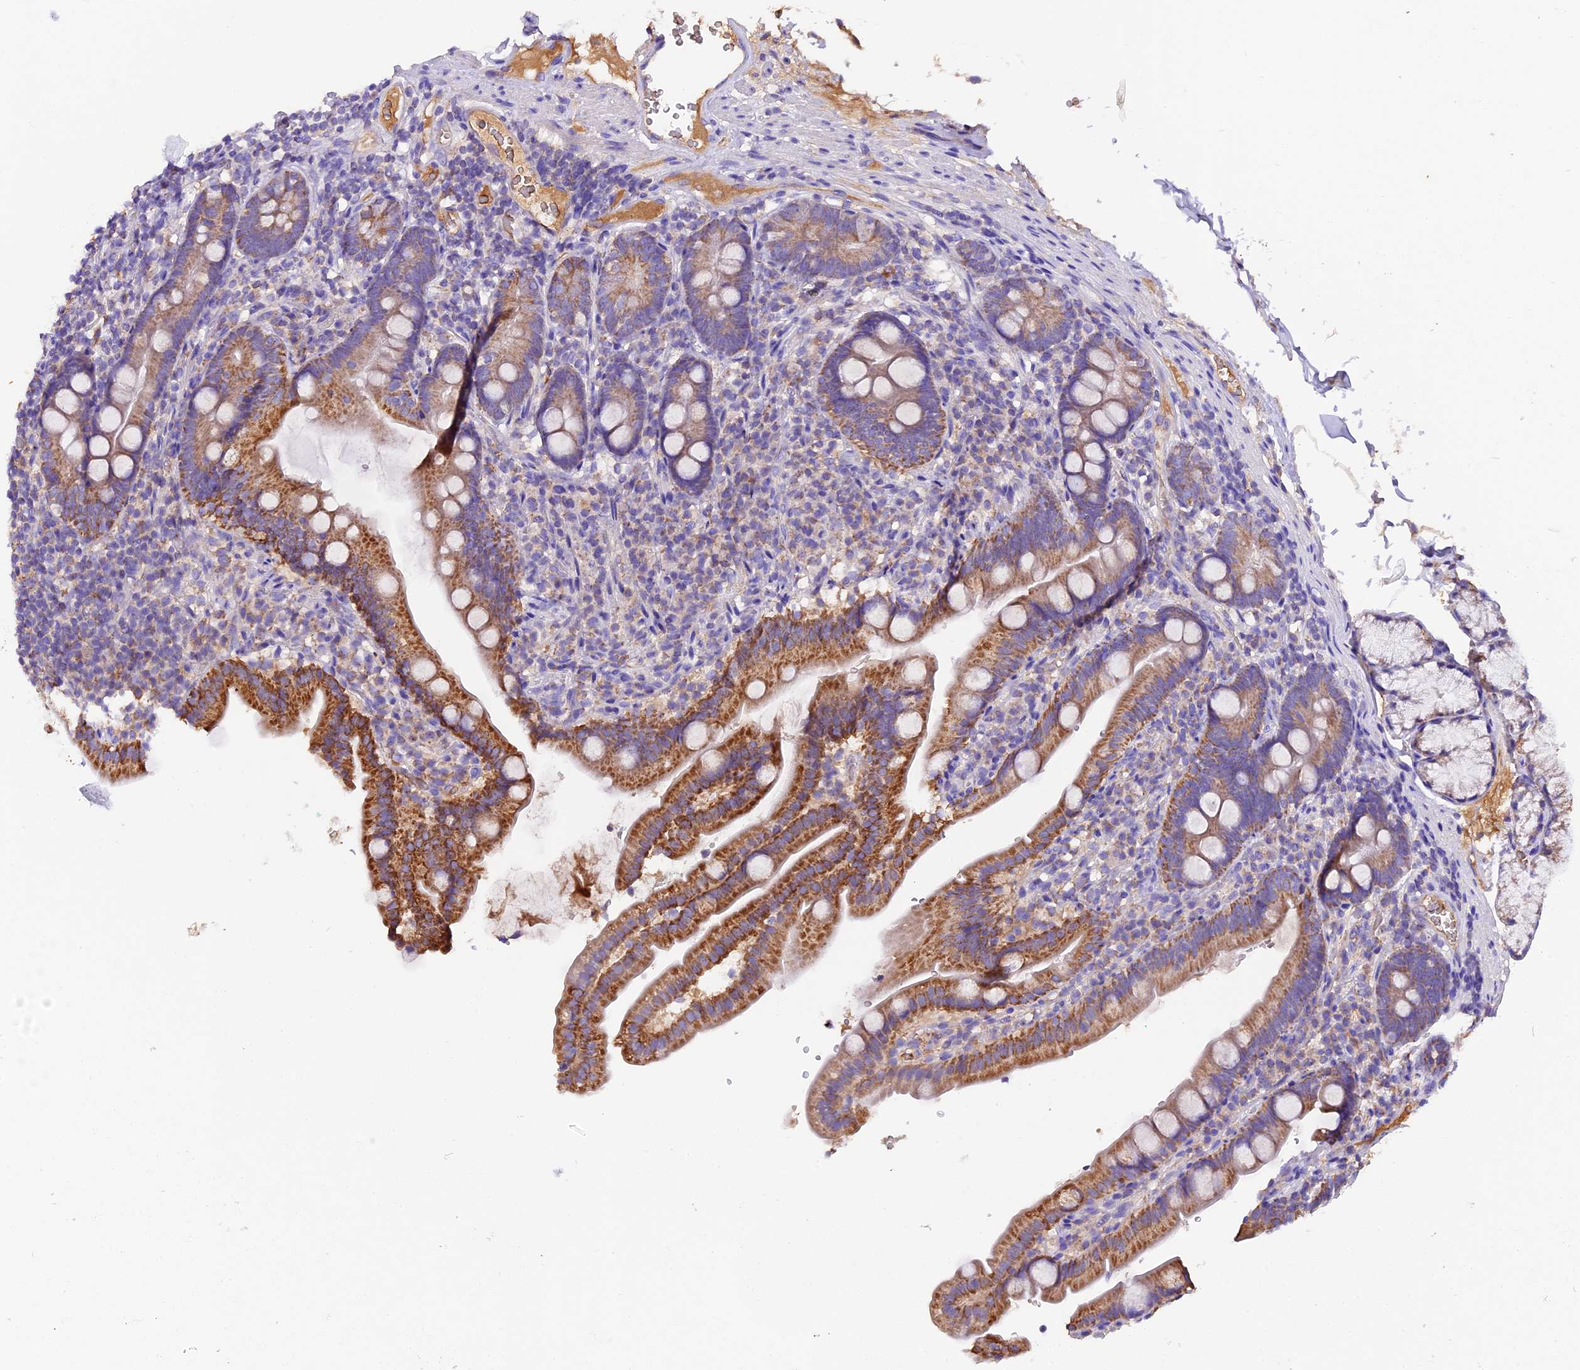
{"staining": {"intensity": "moderate", "quantity": ">75%", "location": "cytoplasmic/membranous"}, "tissue": "duodenum", "cell_type": "Glandular cells", "image_type": "normal", "snomed": [{"axis": "morphology", "description": "Normal tissue, NOS"}, {"axis": "topography", "description": "Duodenum"}], "caption": "A high-resolution micrograph shows immunohistochemistry (IHC) staining of unremarkable duodenum, which reveals moderate cytoplasmic/membranous staining in about >75% of glandular cells. (DAB (3,3'-diaminobenzidine) IHC, brown staining for protein, blue staining for nuclei).", "gene": "SIX5", "patient": {"sex": "female", "age": 67}}